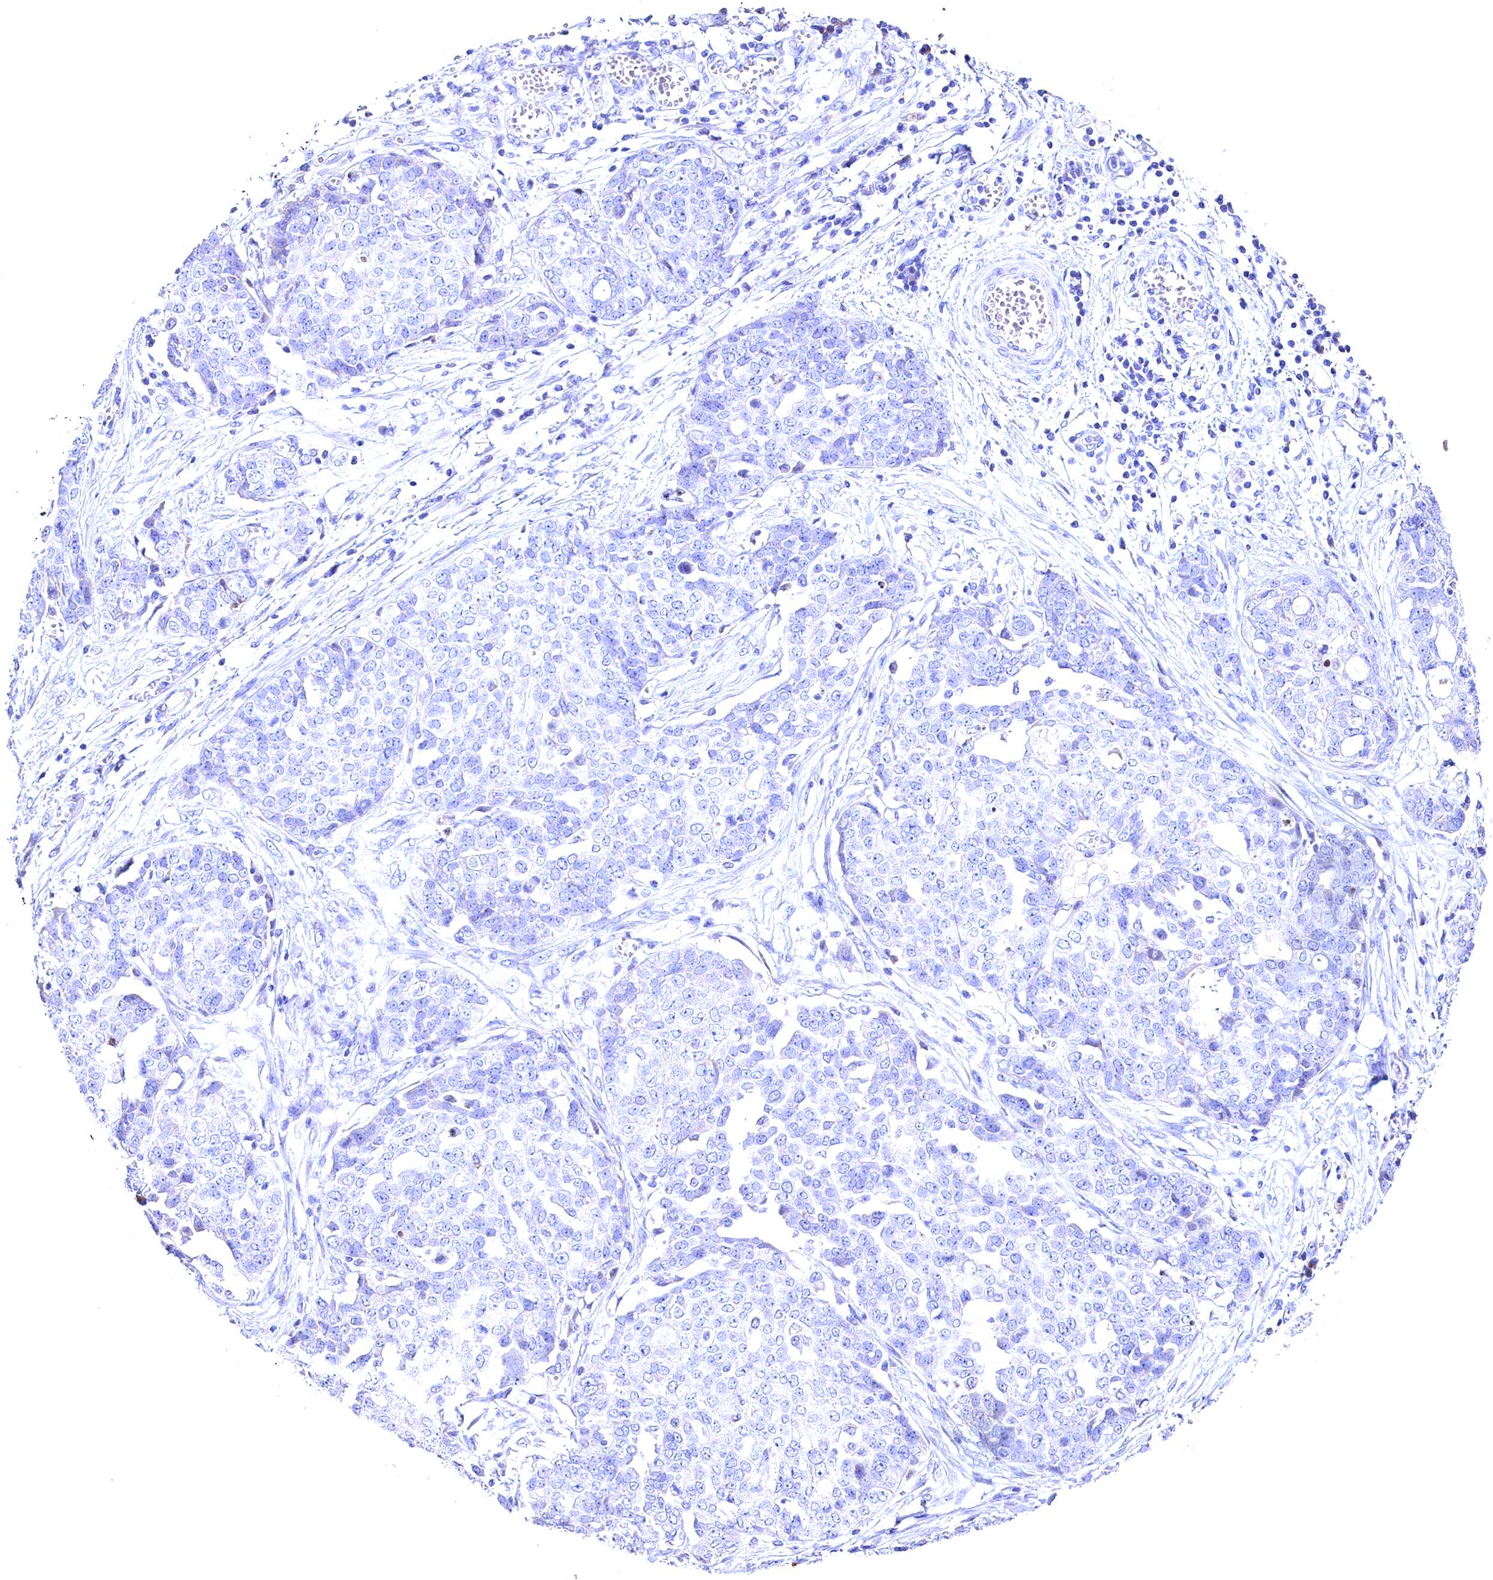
{"staining": {"intensity": "negative", "quantity": "none", "location": "none"}, "tissue": "ovarian cancer", "cell_type": "Tumor cells", "image_type": "cancer", "snomed": [{"axis": "morphology", "description": "Cystadenocarcinoma, serous, NOS"}, {"axis": "topography", "description": "Soft tissue"}, {"axis": "topography", "description": "Ovary"}], "caption": "IHC of human ovarian serous cystadenocarcinoma displays no staining in tumor cells. (Brightfield microscopy of DAB (3,3'-diaminobenzidine) immunohistochemistry at high magnification).", "gene": "GPR108", "patient": {"sex": "female", "age": 57}}